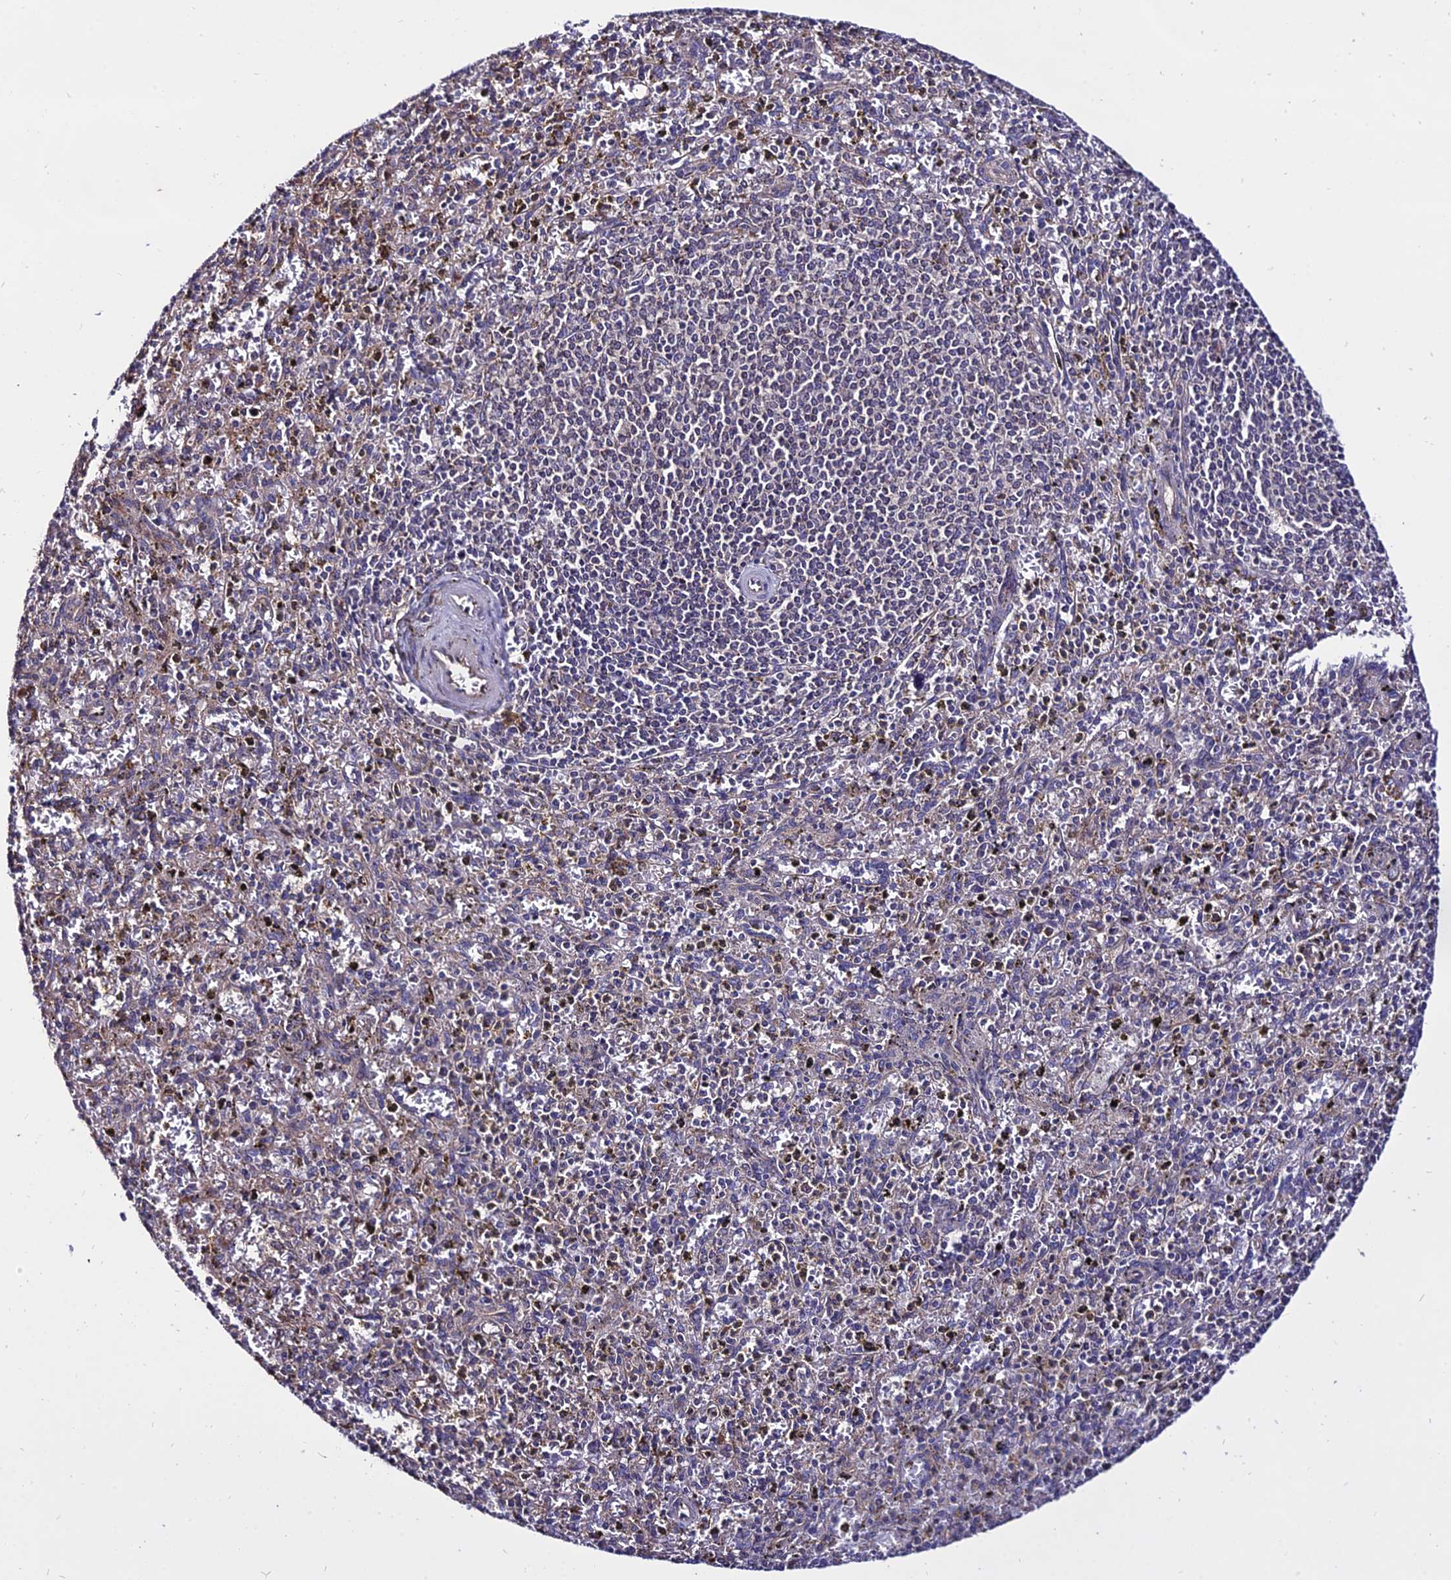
{"staining": {"intensity": "negative", "quantity": "none", "location": "none"}, "tissue": "spleen", "cell_type": "Cells in red pulp", "image_type": "normal", "snomed": [{"axis": "morphology", "description": "Normal tissue, NOS"}, {"axis": "topography", "description": "Spleen"}], "caption": "IHC histopathology image of unremarkable spleen stained for a protein (brown), which exhibits no expression in cells in red pulp.", "gene": "CDC37L1", "patient": {"sex": "male", "age": 72}}